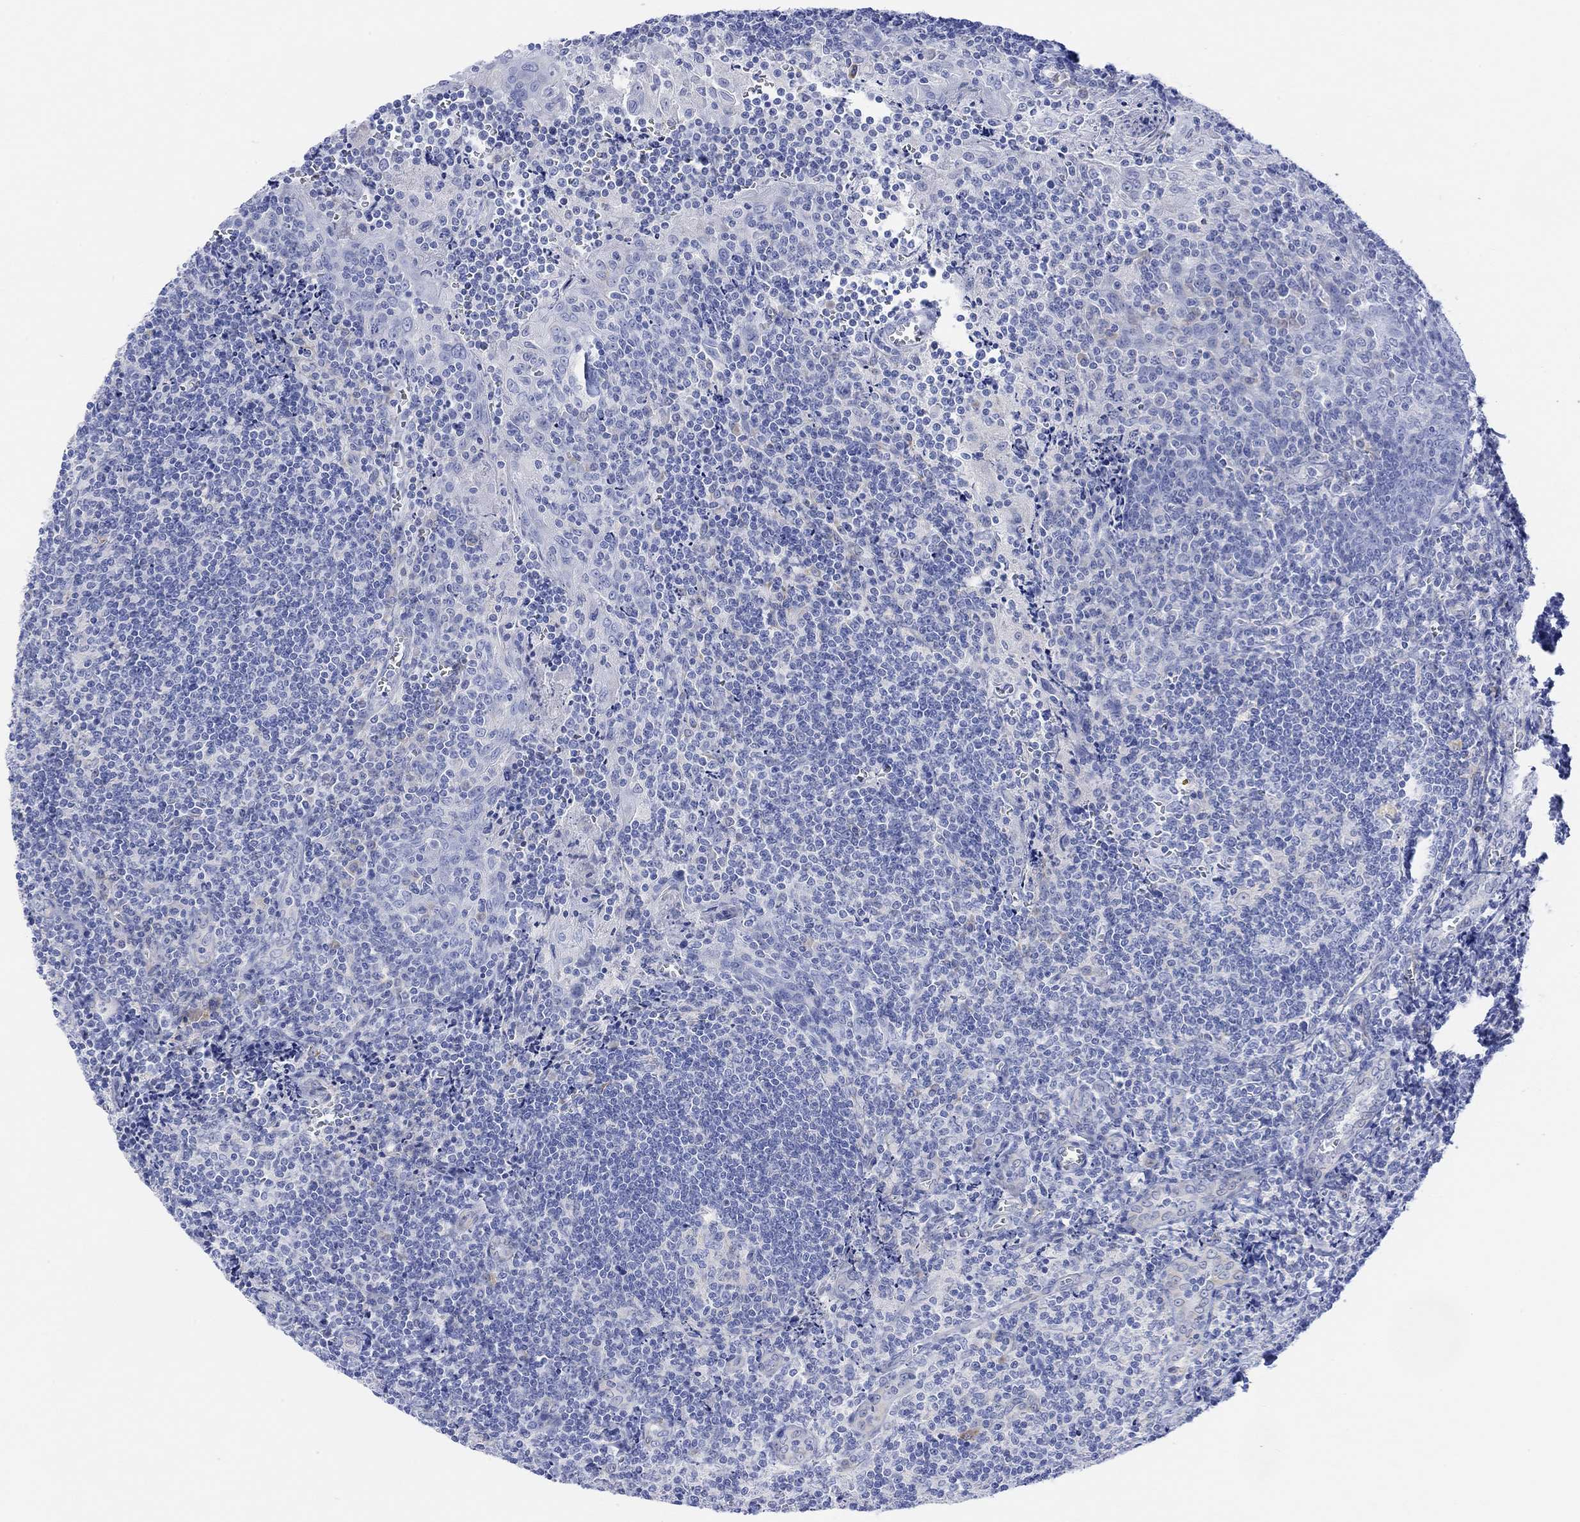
{"staining": {"intensity": "negative", "quantity": "none", "location": "none"}, "tissue": "tonsil", "cell_type": "Germinal center cells", "image_type": "normal", "snomed": [{"axis": "morphology", "description": "Normal tissue, NOS"}, {"axis": "morphology", "description": "Inflammation, NOS"}, {"axis": "topography", "description": "Tonsil"}], "caption": "A photomicrograph of tonsil stained for a protein reveals no brown staining in germinal center cells. (DAB immunohistochemistry (IHC) visualized using brightfield microscopy, high magnification).", "gene": "GNG13", "patient": {"sex": "female", "age": 31}}